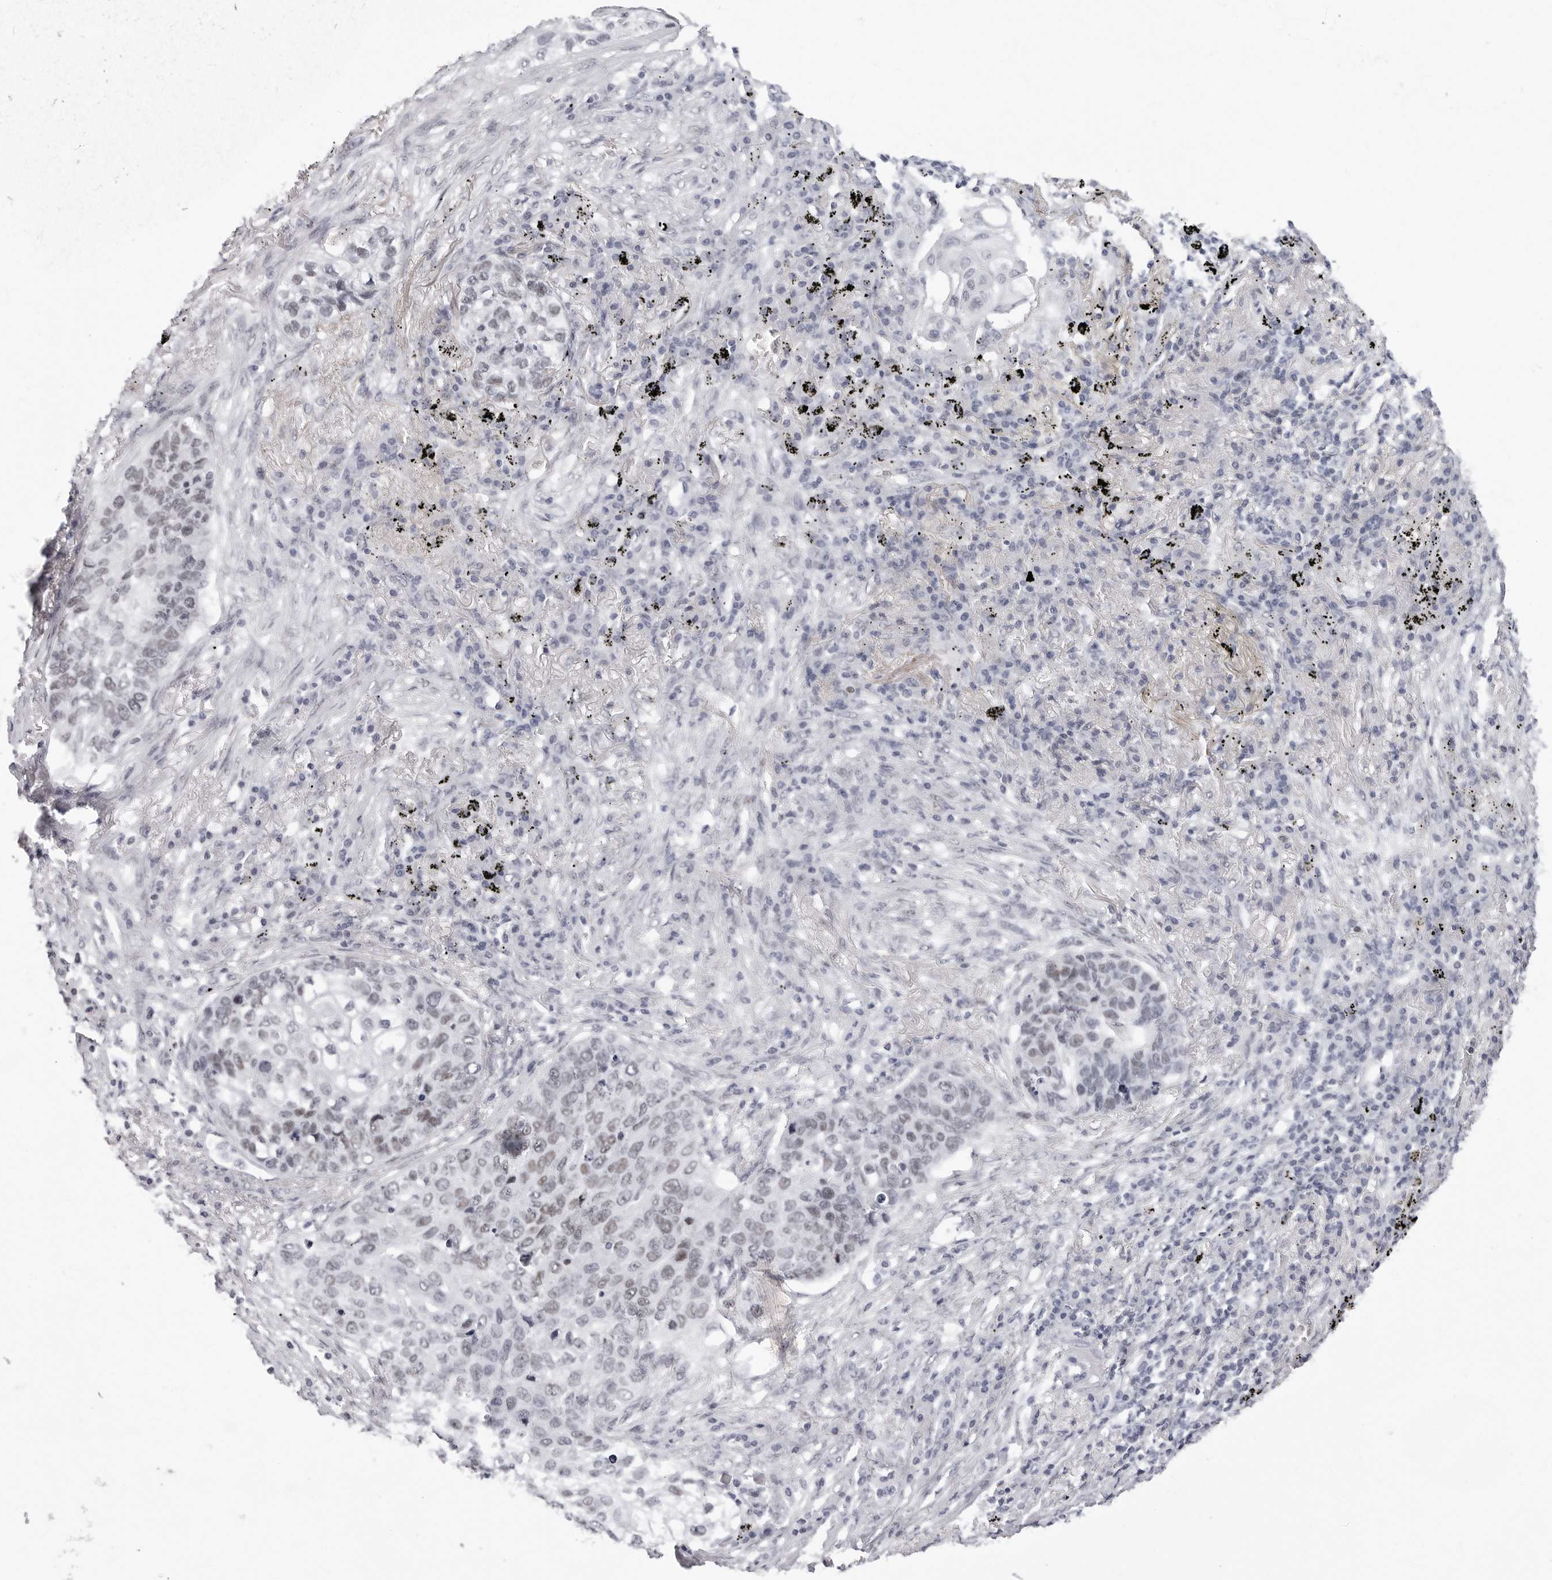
{"staining": {"intensity": "weak", "quantity": "<25%", "location": "nuclear"}, "tissue": "lung cancer", "cell_type": "Tumor cells", "image_type": "cancer", "snomed": [{"axis": "morphology", "description": "Squamous cell carcinoma, NOS"}, {"axis": "topography", "description": "Lung"}], "caption": "High power microscopy micrograph of an IHC image of lung cancer (squamous cell carcinoma), revealing no significant staining in tumor cells.", "gene": "VEZF1", "patient": {"sex": "female", "age": 63}}